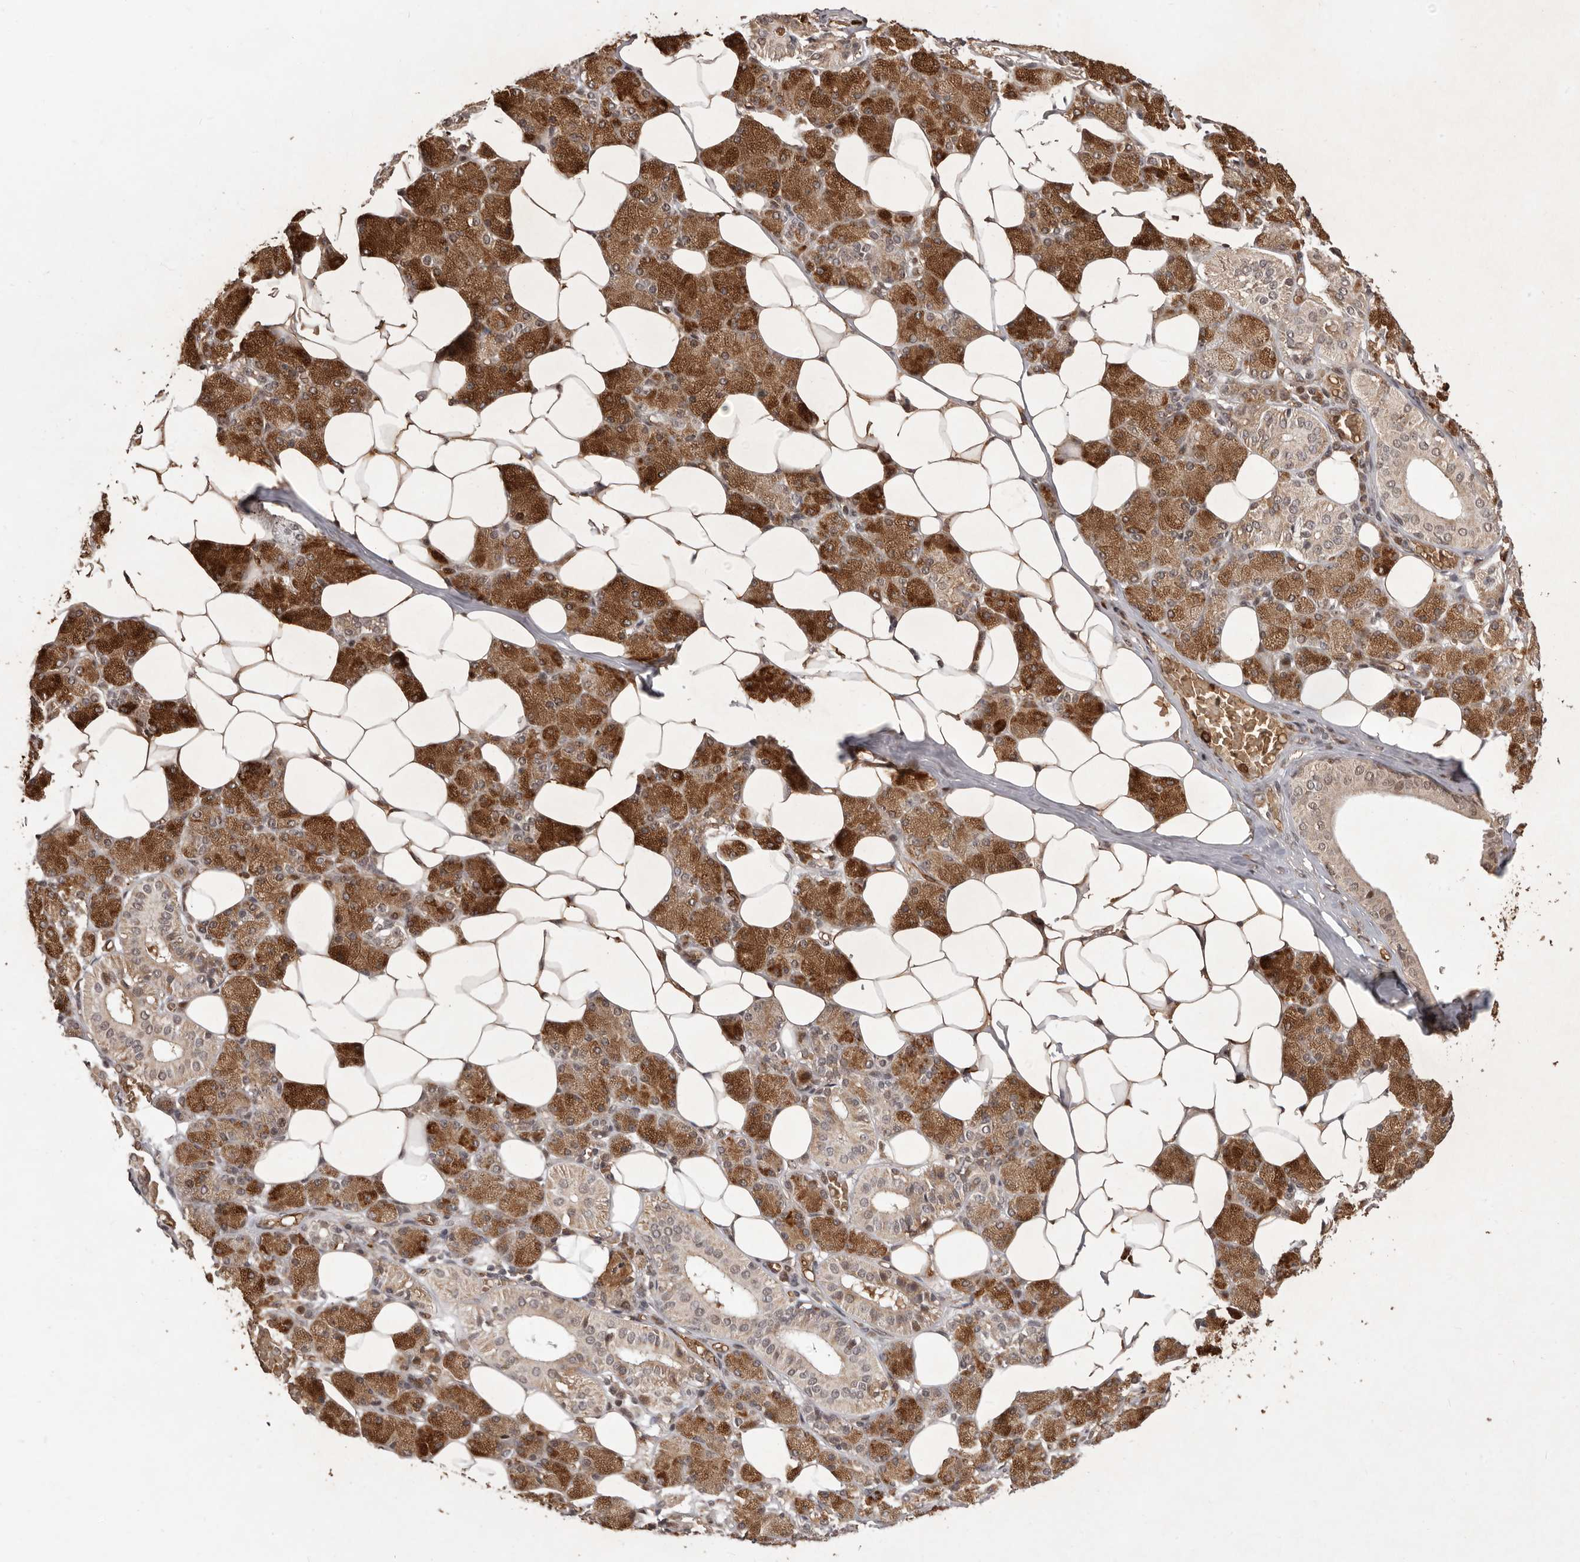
{"staining": {"intensity": "strong", "quantity": ">75%", "location": "cytoplasmic/membranous,nuclear"}, "tissue": "salivary gland", "cell_type": "Glandular cells", "image_type": "normal", "snomed": [{"axis": "morphology", "description": "Normal tissue, NOS"}, {"axis": "topography", "description": "Salivary gland"}], "caption": "A brown stain labels strong cytoplasmic/membranous,nuclear staining of a protein in glandular cells of benign human salivary gland. The protein is shown in brown color, while the nuclei are stained blue.", "gene": "NCOA3", "patient": {"sex": "female", "age": 33}}